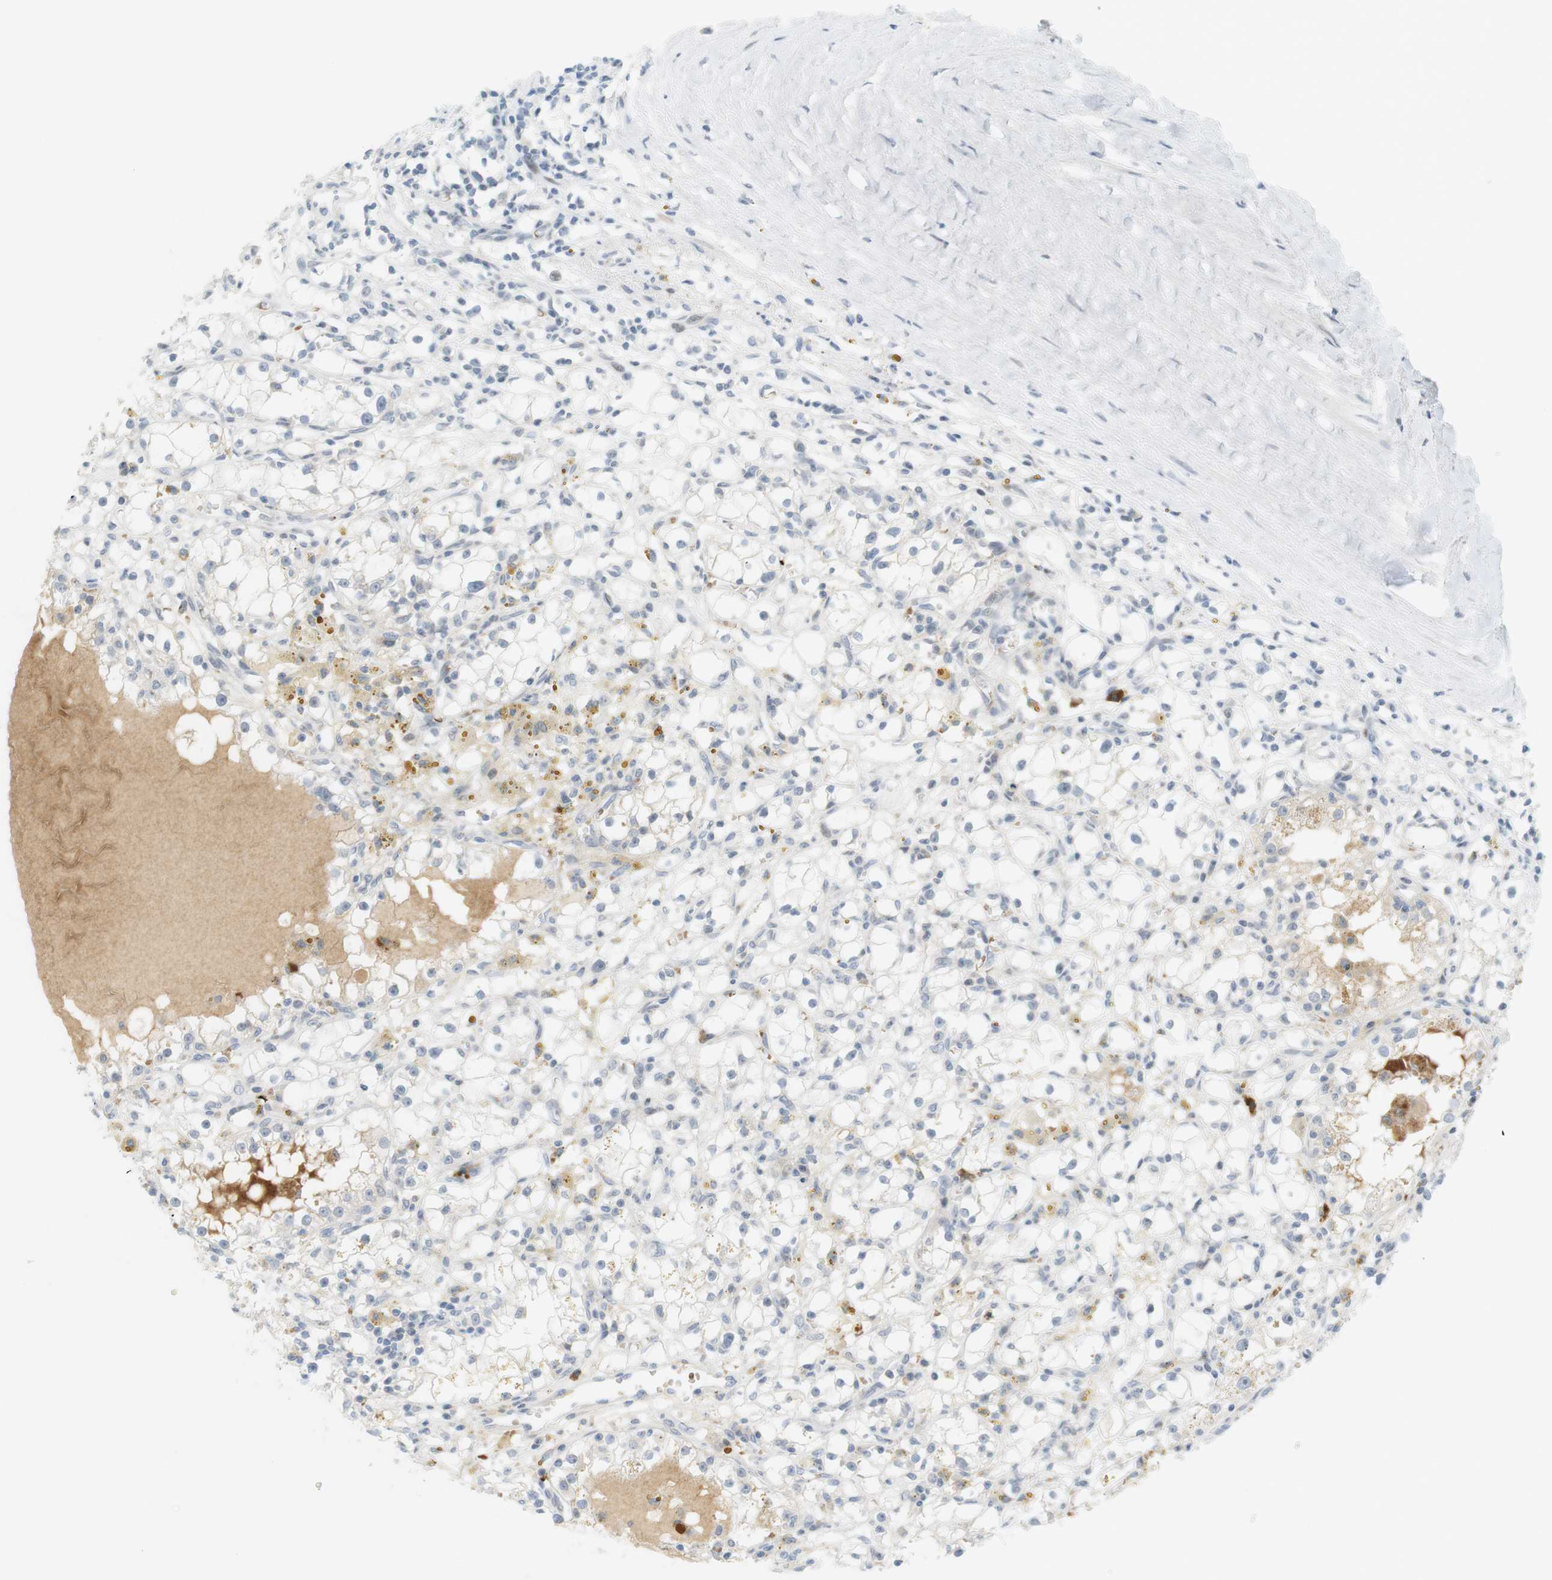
{"staining": {"intensity": "negative", "quantity": "none", "location": "none"}, "tissue": "renal cancer", "cell_type": "Tumor cells", "image_type": "cancer", "snomed": [{"axis": "morphology", "description": "Adenocarcinoma, NOS"}, {"axis": "topography", "description": "Kidney"}], "caption": "DAB (3,3'-diaminobenzidine) immunohistochemical staining of adenocarcinoma (renal) shows no significant positivity in tumor cells.", "gene": "DMC1", "patient": {"sex": "male", "age": 56}}